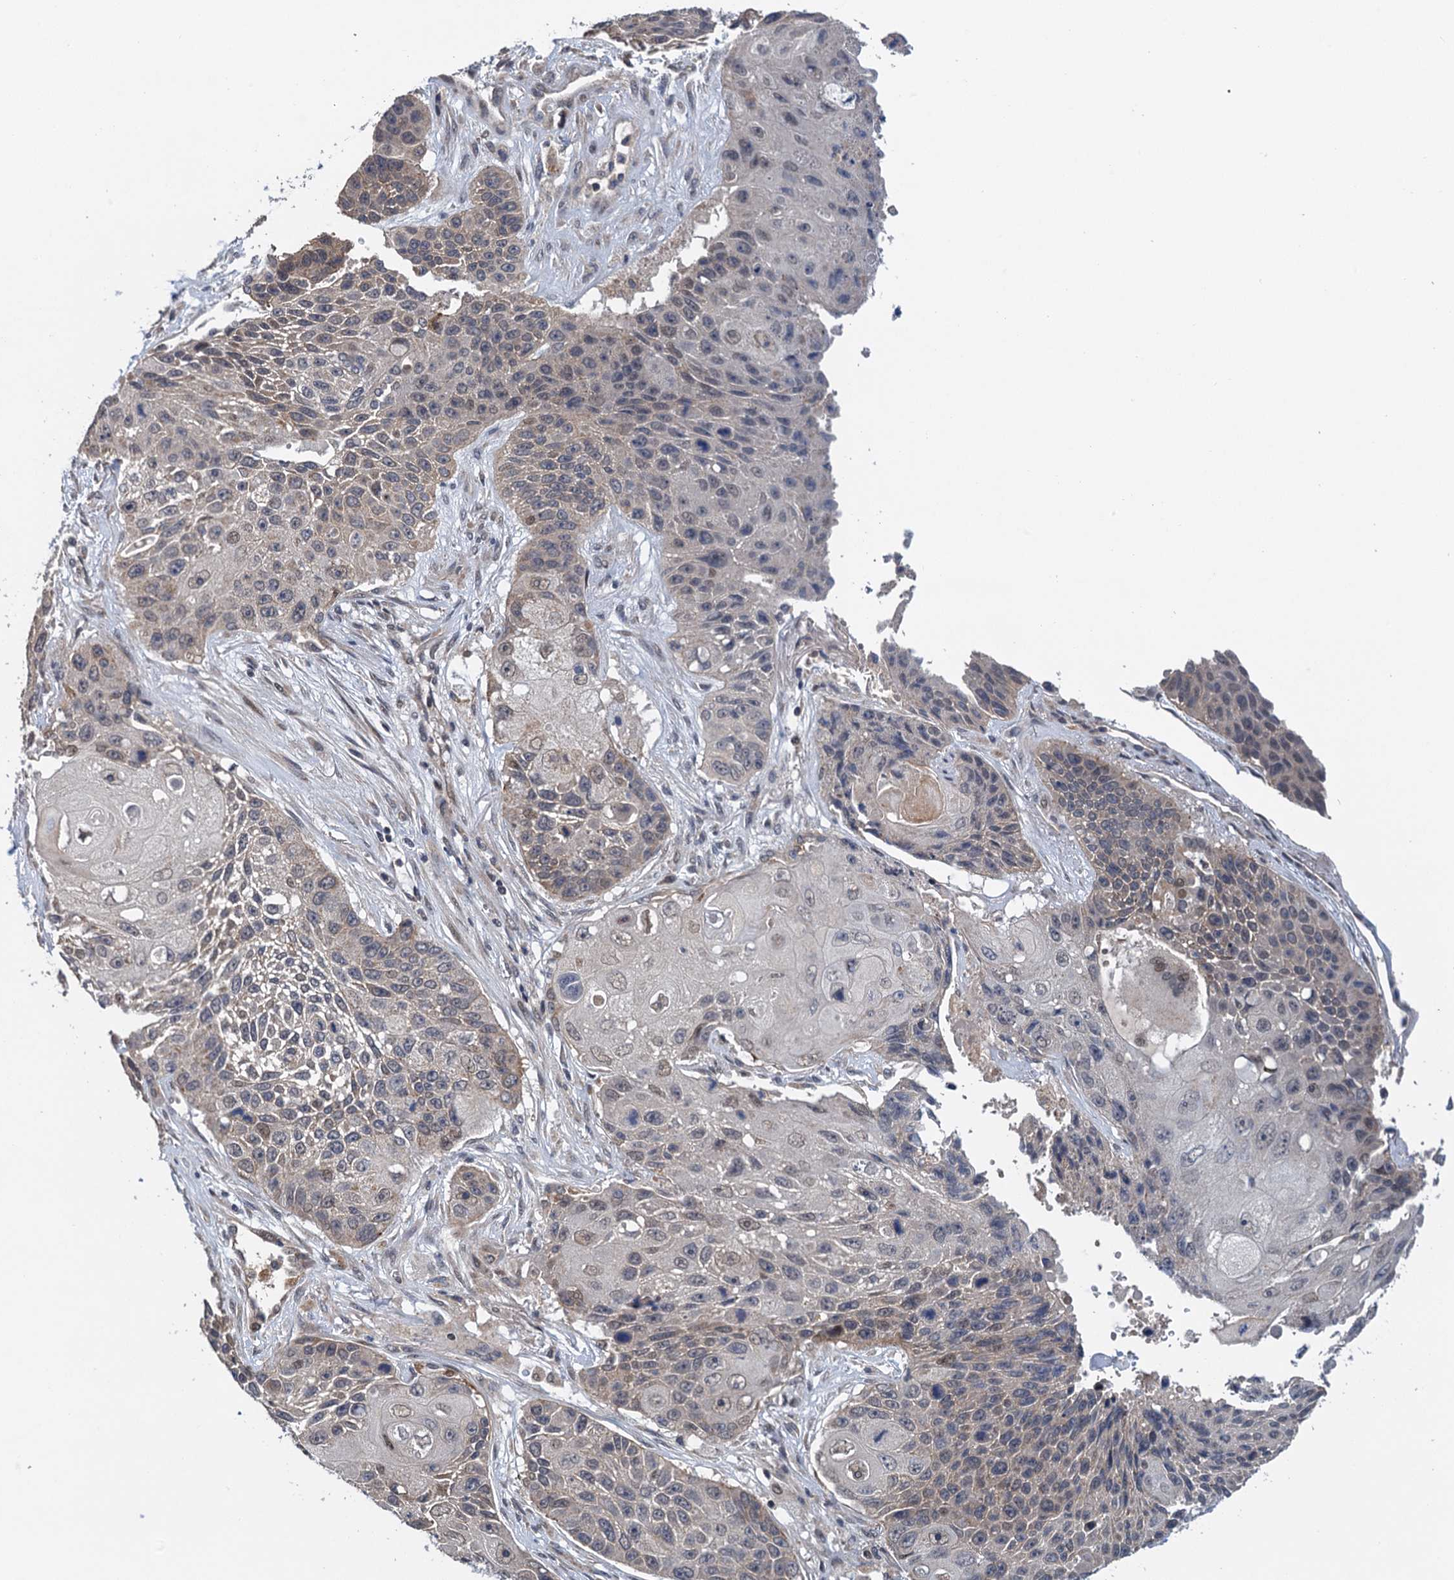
{"staining": {"intensity": "negative", "quantity": "none", "location": "none"}, "tissue": "lung cancer", "cell_type": "Tumor cells", "image_type": "cancer", "snomed": [{"axis": "morphology", "description": "Squamous cell carcinoma, NOS"}, {"axis": "topography", "description": "Lung"}], "caption": "Tumor cells are negative for protein expression in human squamous cell carcinoma (lung). (DAB immunohistochemistry (IHC), high magnification).", "gene": "MDM1", "patient": {"sex": "male", "age": 61}}